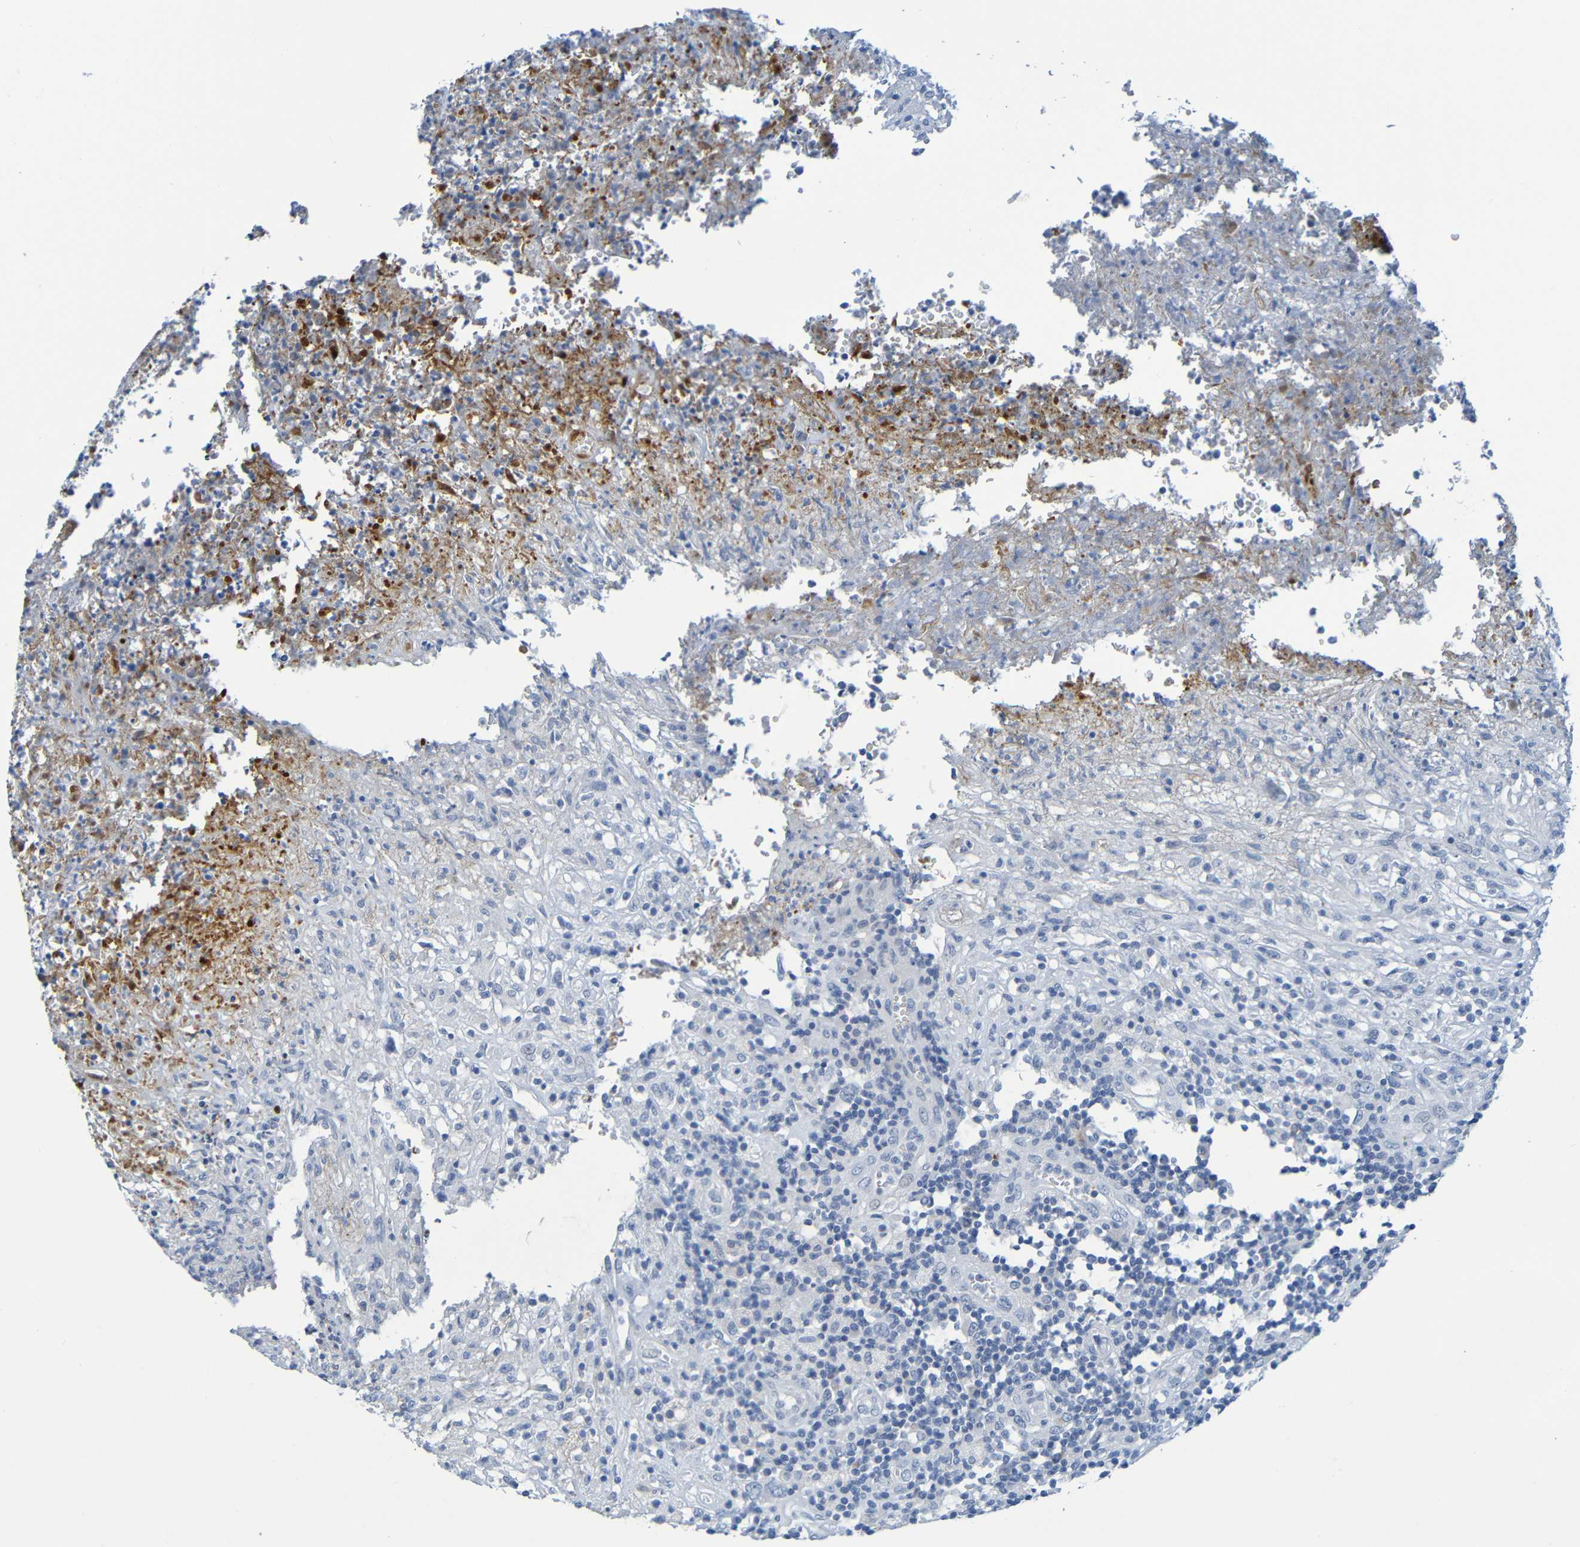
{"staining": {"intensity": "negative", "quantity": "none", "location": "none"}, "tissue": "lymphoma", "cell_type": "Tumor cells", "image_type": "cancer", "snomed": [{"axis": "morphology", "description": "Malignant lymphoma, non-Hodgkin's type, High grade"}, {"axis": "topography", "description": "Lymph node"}], "caption": "High magnification brightfield microscopy of lymphoma stained with DAB (3,3'-diaminobenzidine) (brown) and counterstained with hematoxylin (blue): tumor cells show no significant staining.", "gene": "IL10", "patient": {"sex": "female", "age": 84}}